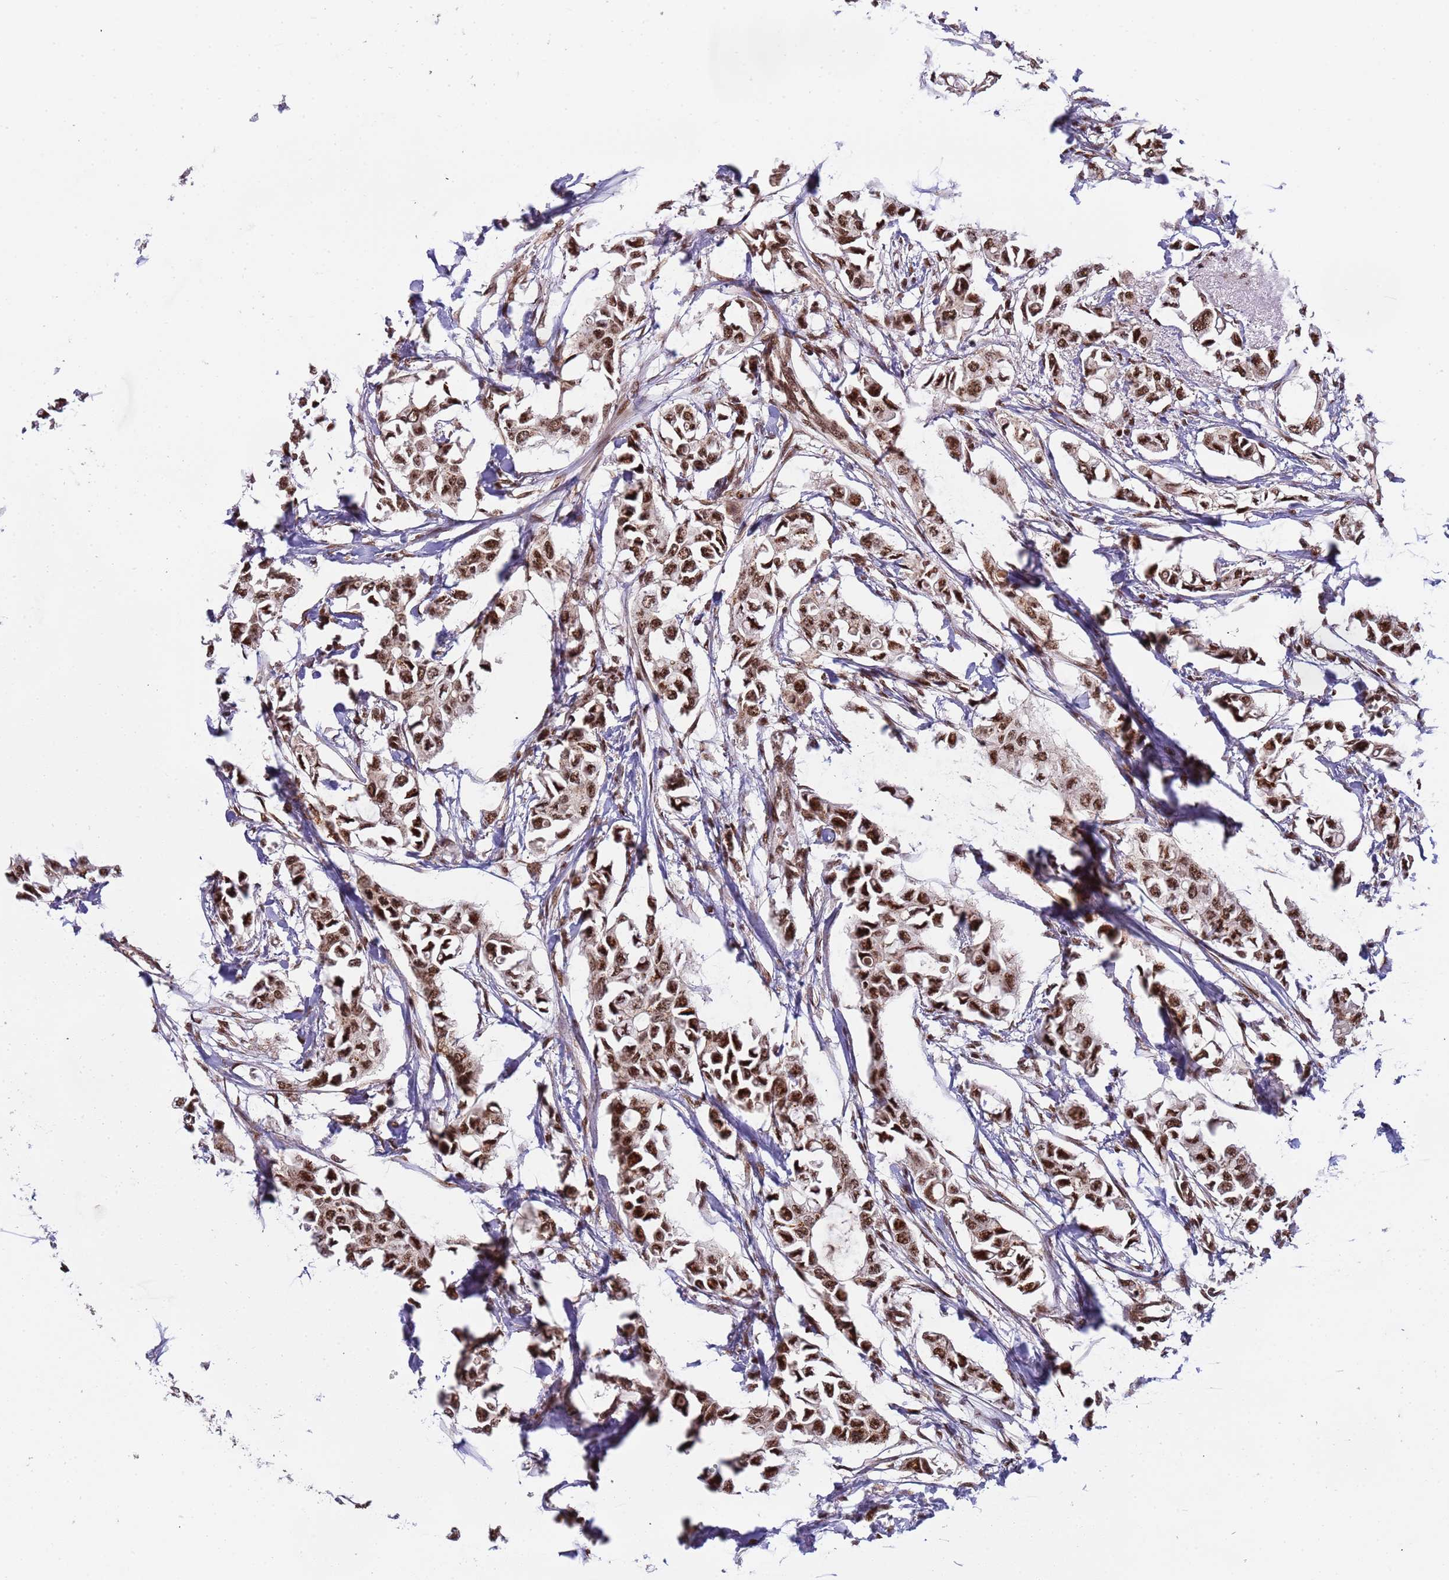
{"staining": {"intensity": "moderate", "quantity": ">75%", "location": "nuclear"}, "tissue": "breast cancer", "cell_type": "Tumor cells", "image_type": "cancer", "snomed": [{"axis": "morphology", "description": "Duct carcinoma"}, {"axis": "topography", "description": "Breast"}], "caption": "Breast cancer (infiltrating ductal carcinoma) was stained to show a protein in brown. There is medium levels of moderate nuclear positivity in approximately >75% of tumor cells.", "gene": "EMC2", "patient": {"sex": "female", "age": 41}}